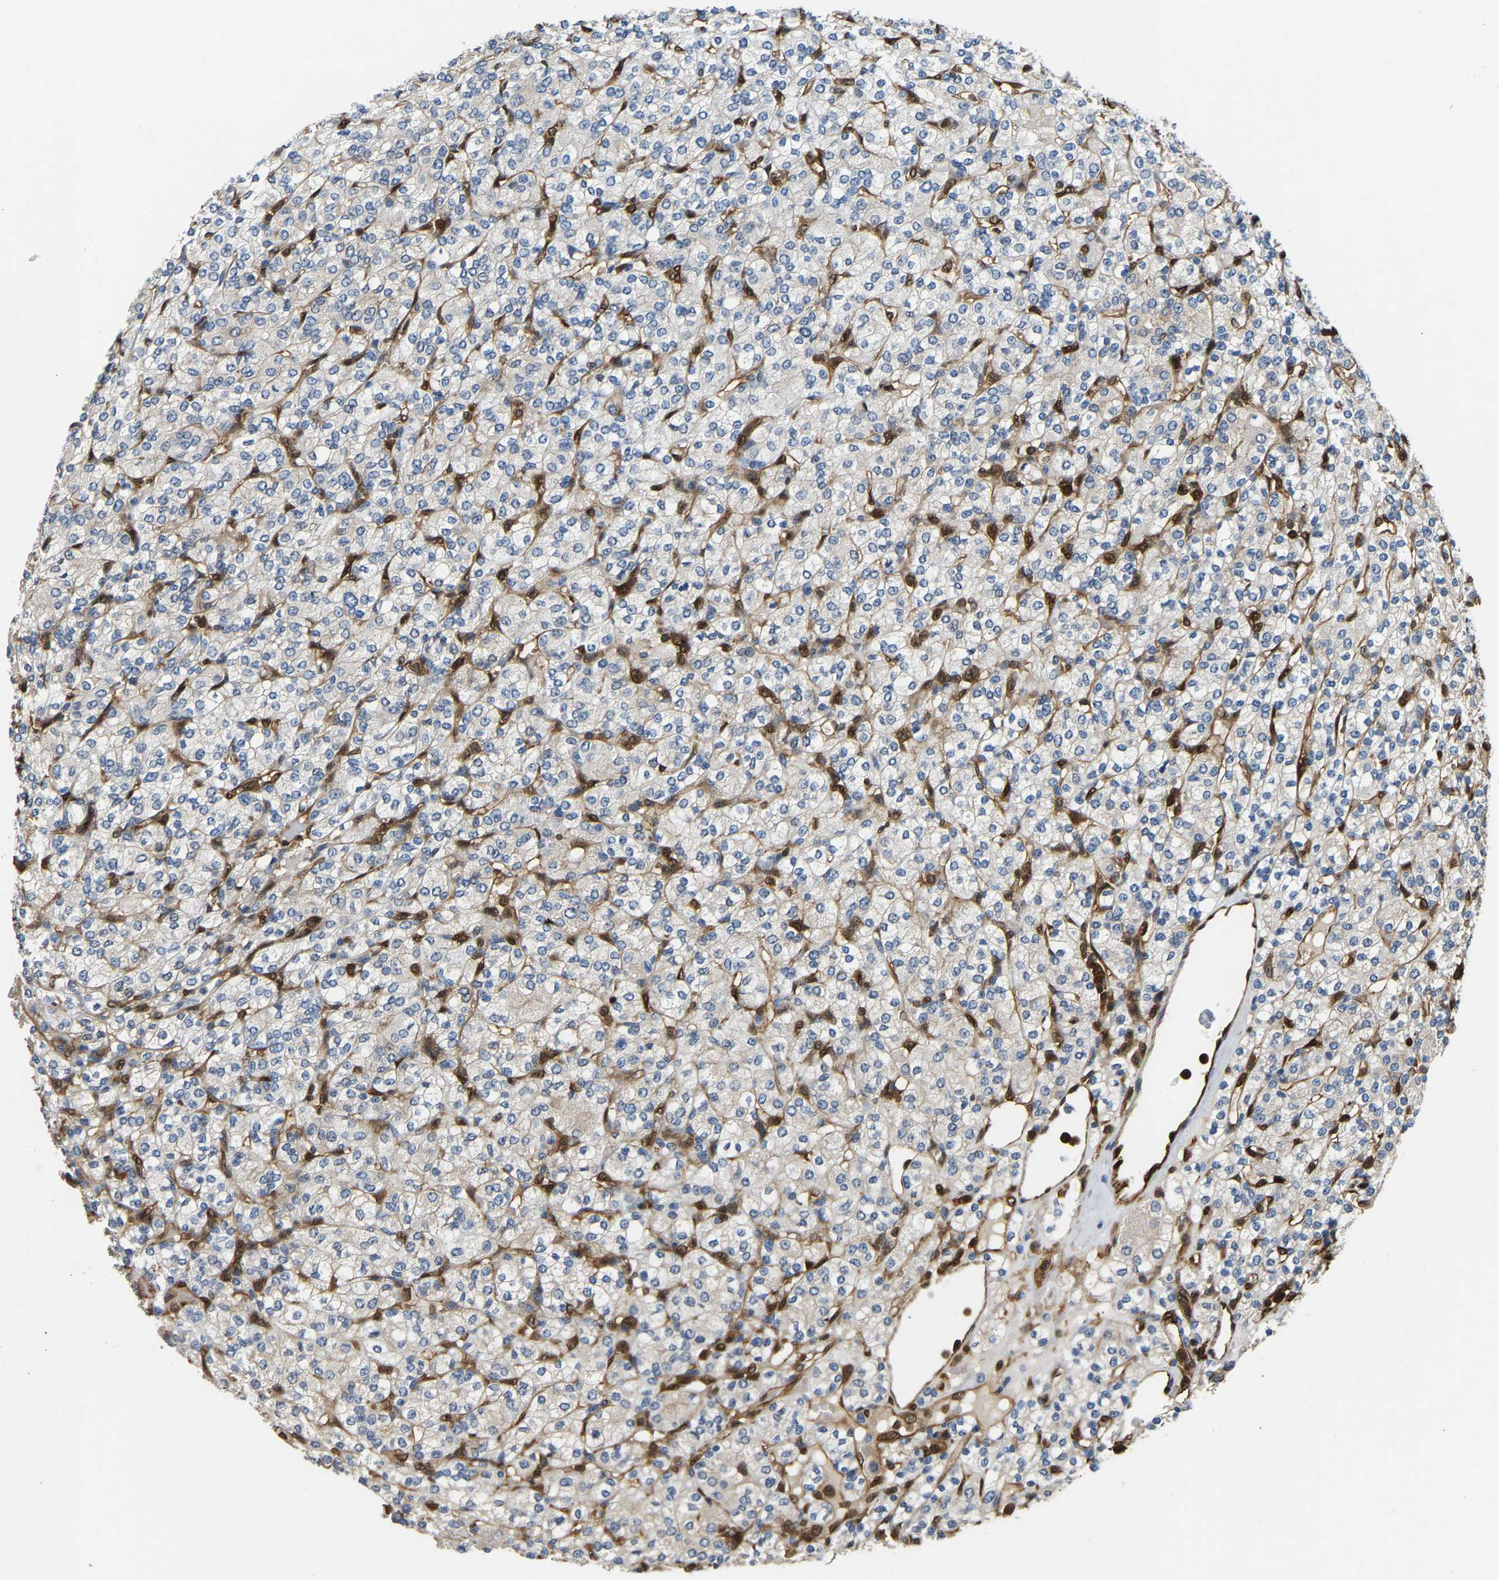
{"staining": {"intensity": "negative", "quantity": "none", "location": "none"}, "tissue": "renal cancer", "cell_type": "Tumor cells", "image_type": "cancer", "snomed": [{"axis": "morphology", "description": "Adenocarcinoma, NOS"}, {"axis": "topography", "description": "Kidney"}], "caption": "High power microscopy image of an immunohistochemistry (IHC) micrograph of renal adenocarcinoma, revealing no significant staining in tumor cells. The staining is performed using DAB brown chromogen with nuclei counter-stained in using hematoxylin.", "gene": "GIMAP7", "patient": {"sex": "male", "age": 77}}